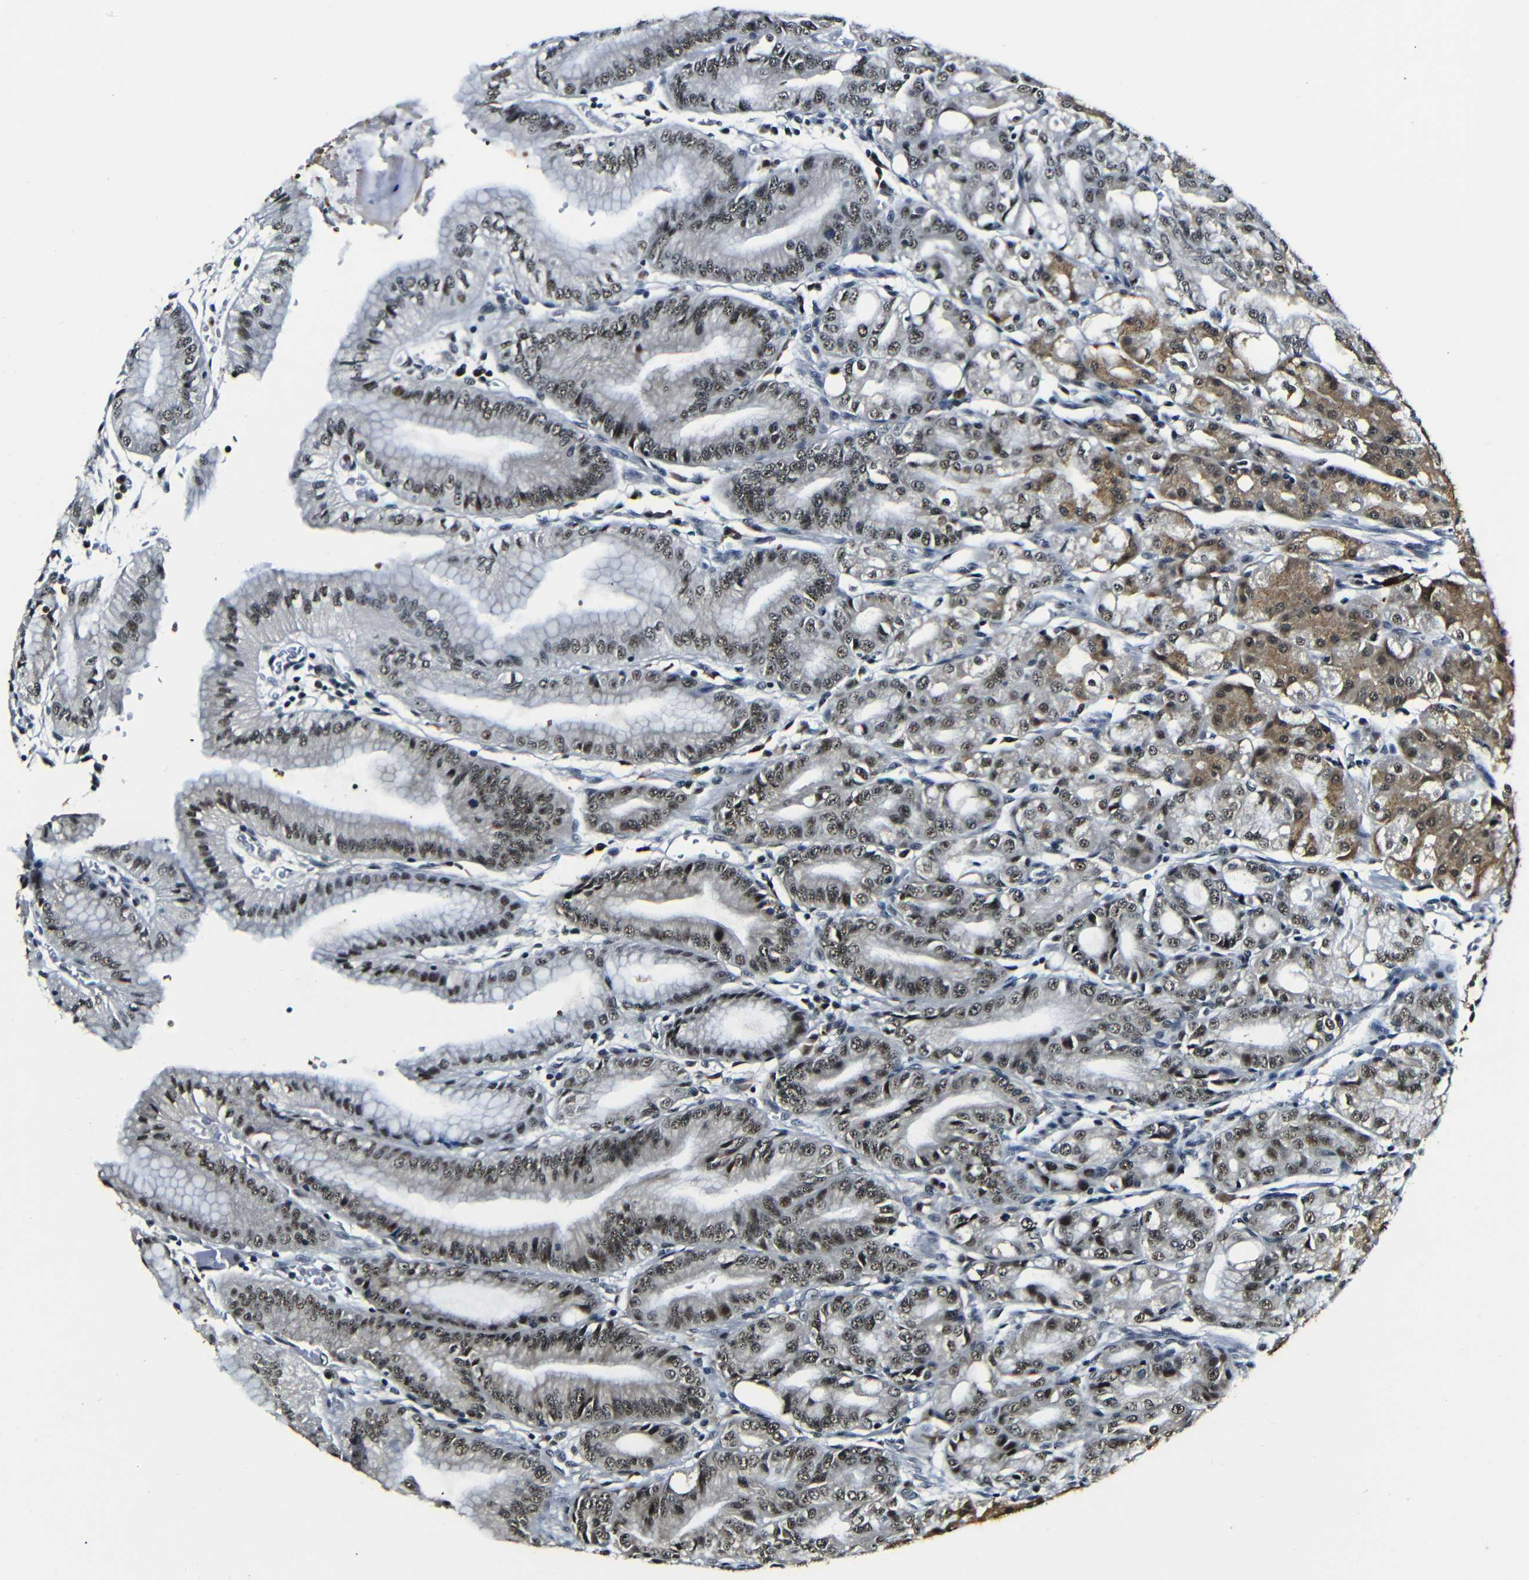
{"staining": {"intensity": "moderate", "quantity": ">75%", "location": "cytoplasmic/membranous,nuclear"}, "tissue": "stomach", "cell_type": "Glandular cells", "image_type": "normal", "snomed": [{"axis": "morphology", "description": "Normal tissue, NOS"}, {"axis": "topography", "description": "Stomach, lower"}], "caption": "Immunohistochemical staining of benign stomach displays >75% levels of moderate cytoplasmic/membranous,nuclear protein expression in about >75% of glandular cells.", "gene": "FOXD4L1", "patient": {"sex": "male", "age": 71}}